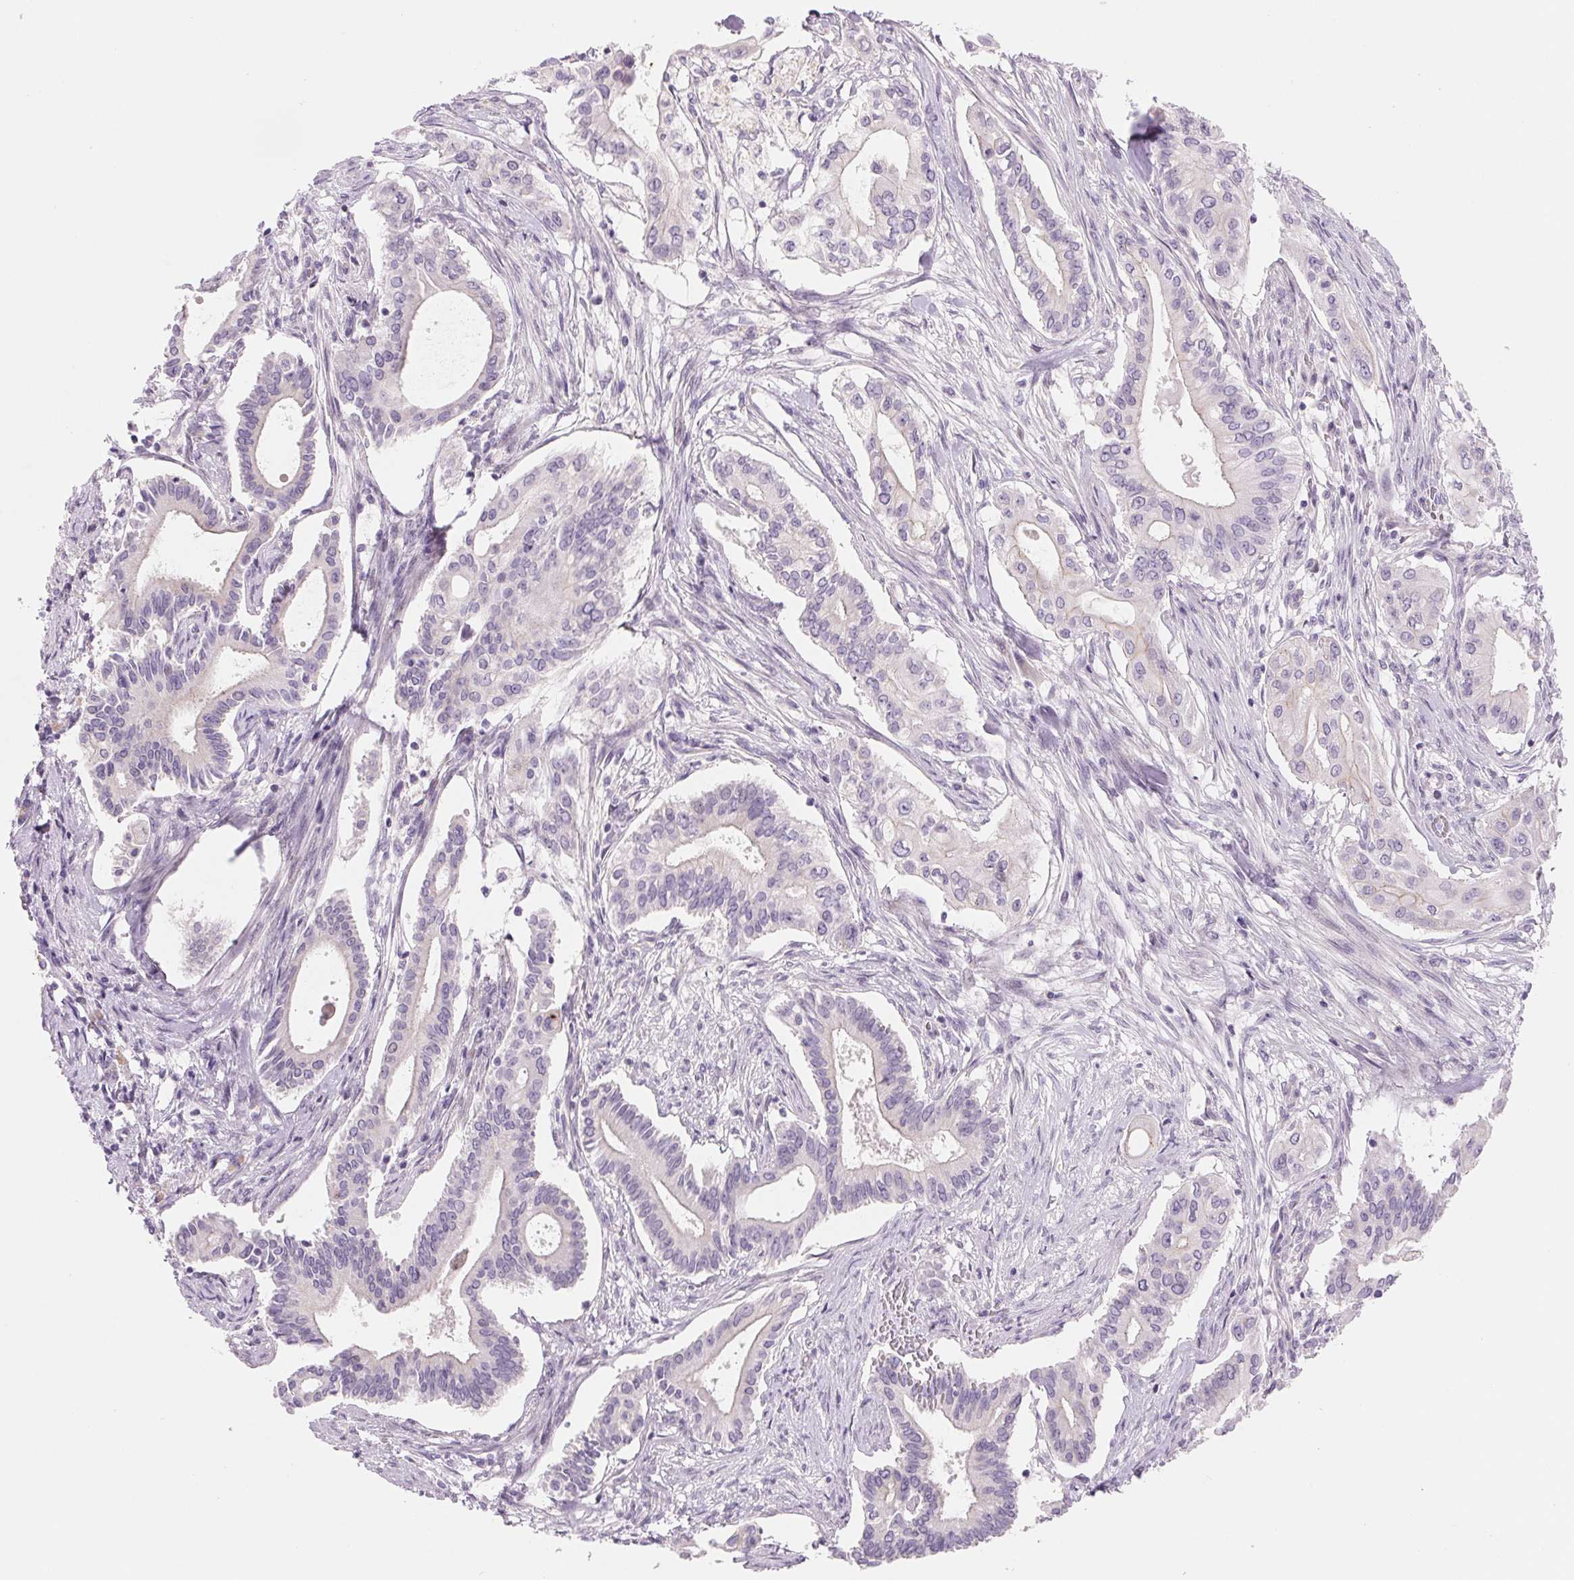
{"staining": {"intensity": "negative", "quantity": "none", "location": "none"}, "tissue": "pancreatic cancer", "cell_type": "Tumor cells", "image_type": "cancer", "snomed": [{"axis": "morphology", "description": "Adenocarcinoma, NOS"}, {"axis": "topography", "description": "Pancreas"}], "caption": "Micrograph shows no significant protein expression in tumor cells of pancreatic cancer.", "gene": "CCDC168", "patient": {"sex": "female", "age": 68}}